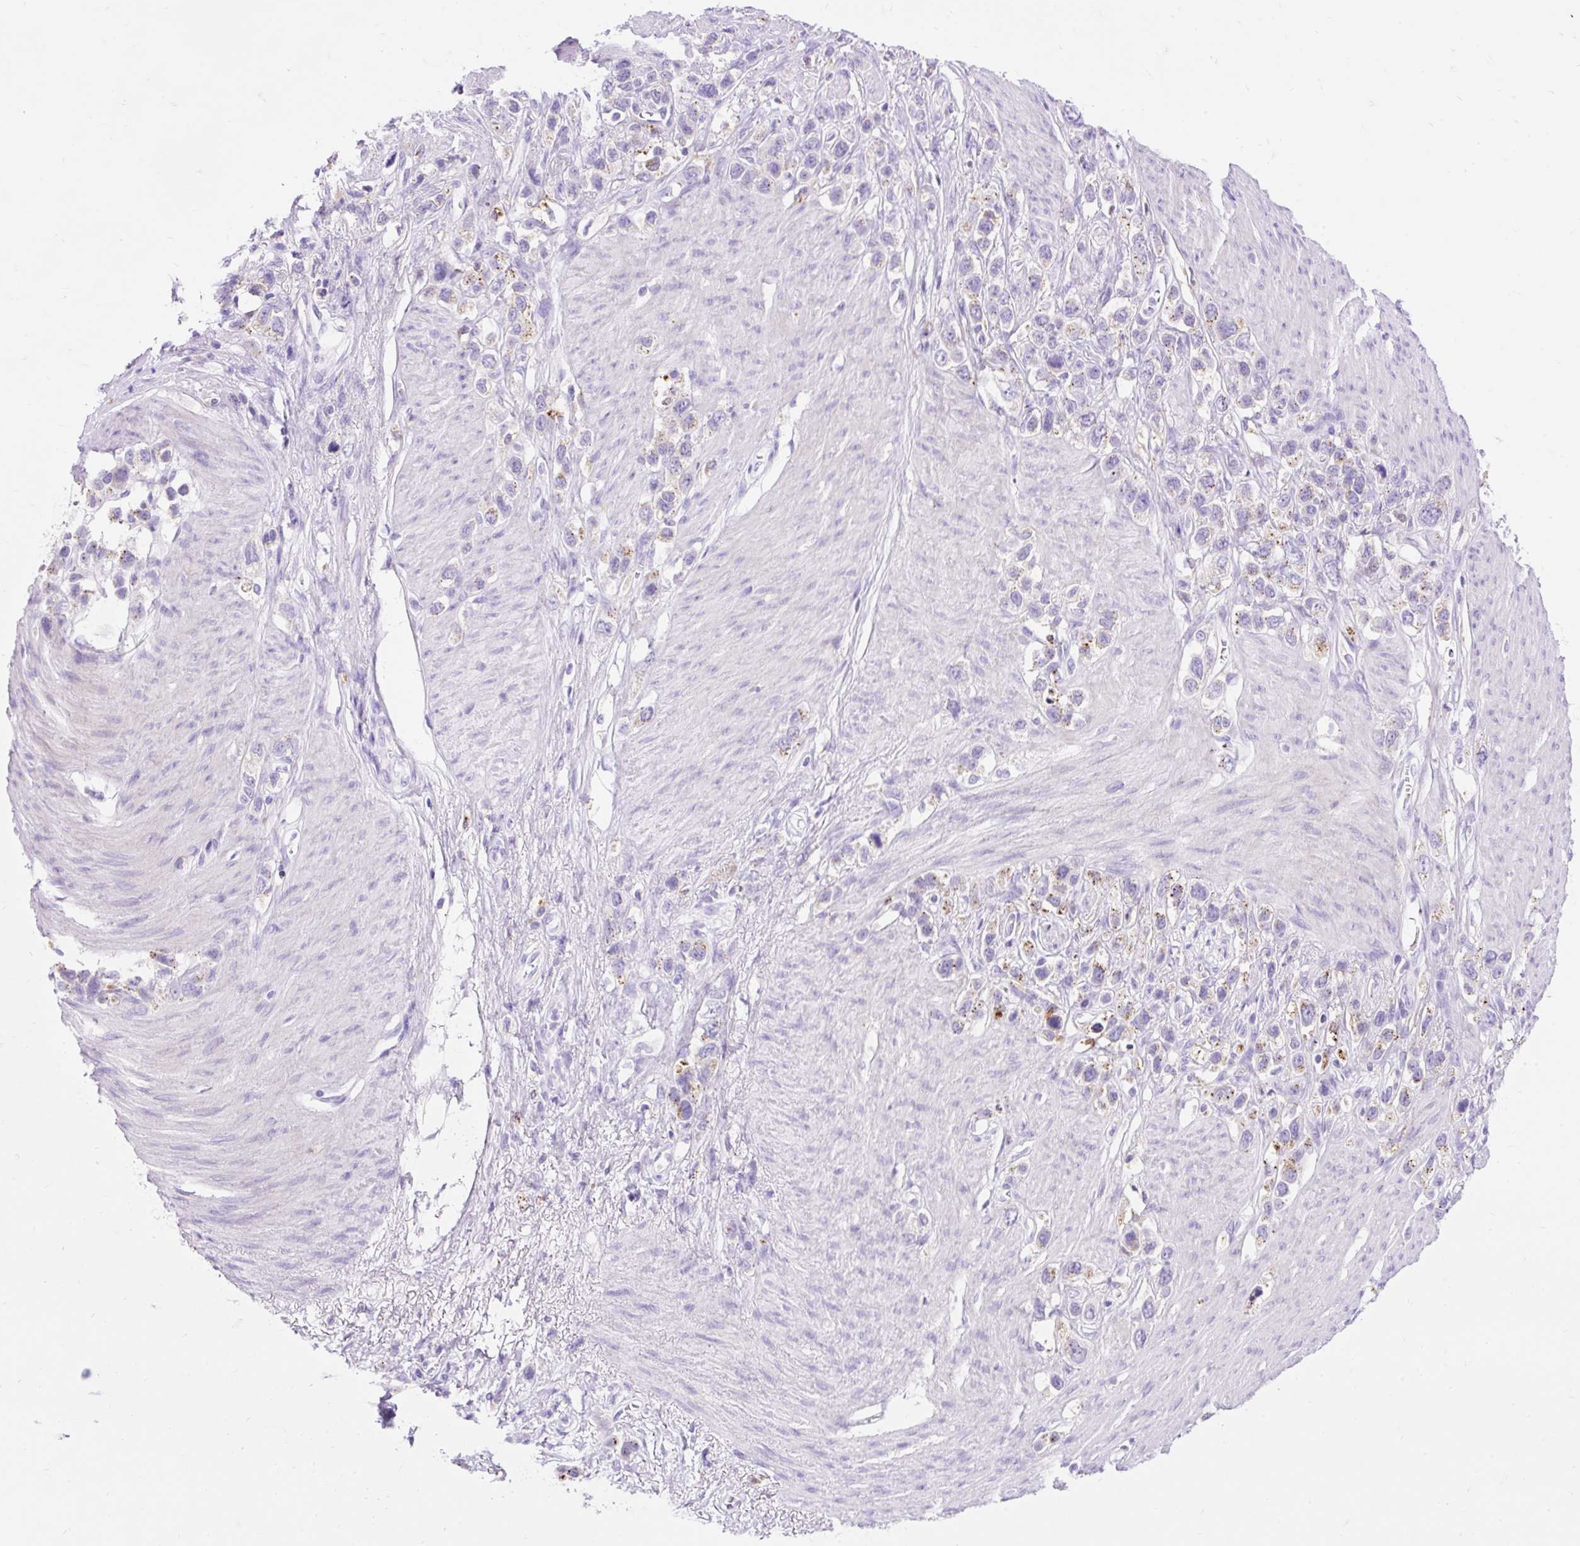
{"staining": {"intensity": "moderate", "quantity": "<25%", "location": "cytoplasmic/membranous"}, "tissue": "stomach cancer", "cell_type": "Tumor cells", "image_type": "cancer", "snomed": [{"axis": "morphology", "description": "Adenocarcinoma, NOS"}, {"axis": "topography", "description": "Stomach"}], "caption": "Human adenocarcinoma (stomach) stained for a protein (brown) reveals moderate cytoplasmic/membranous positive staining in approximately <25% of tumor cells.", "gene": "HEXB", "patient": {"sex": "female", "age": 65}}